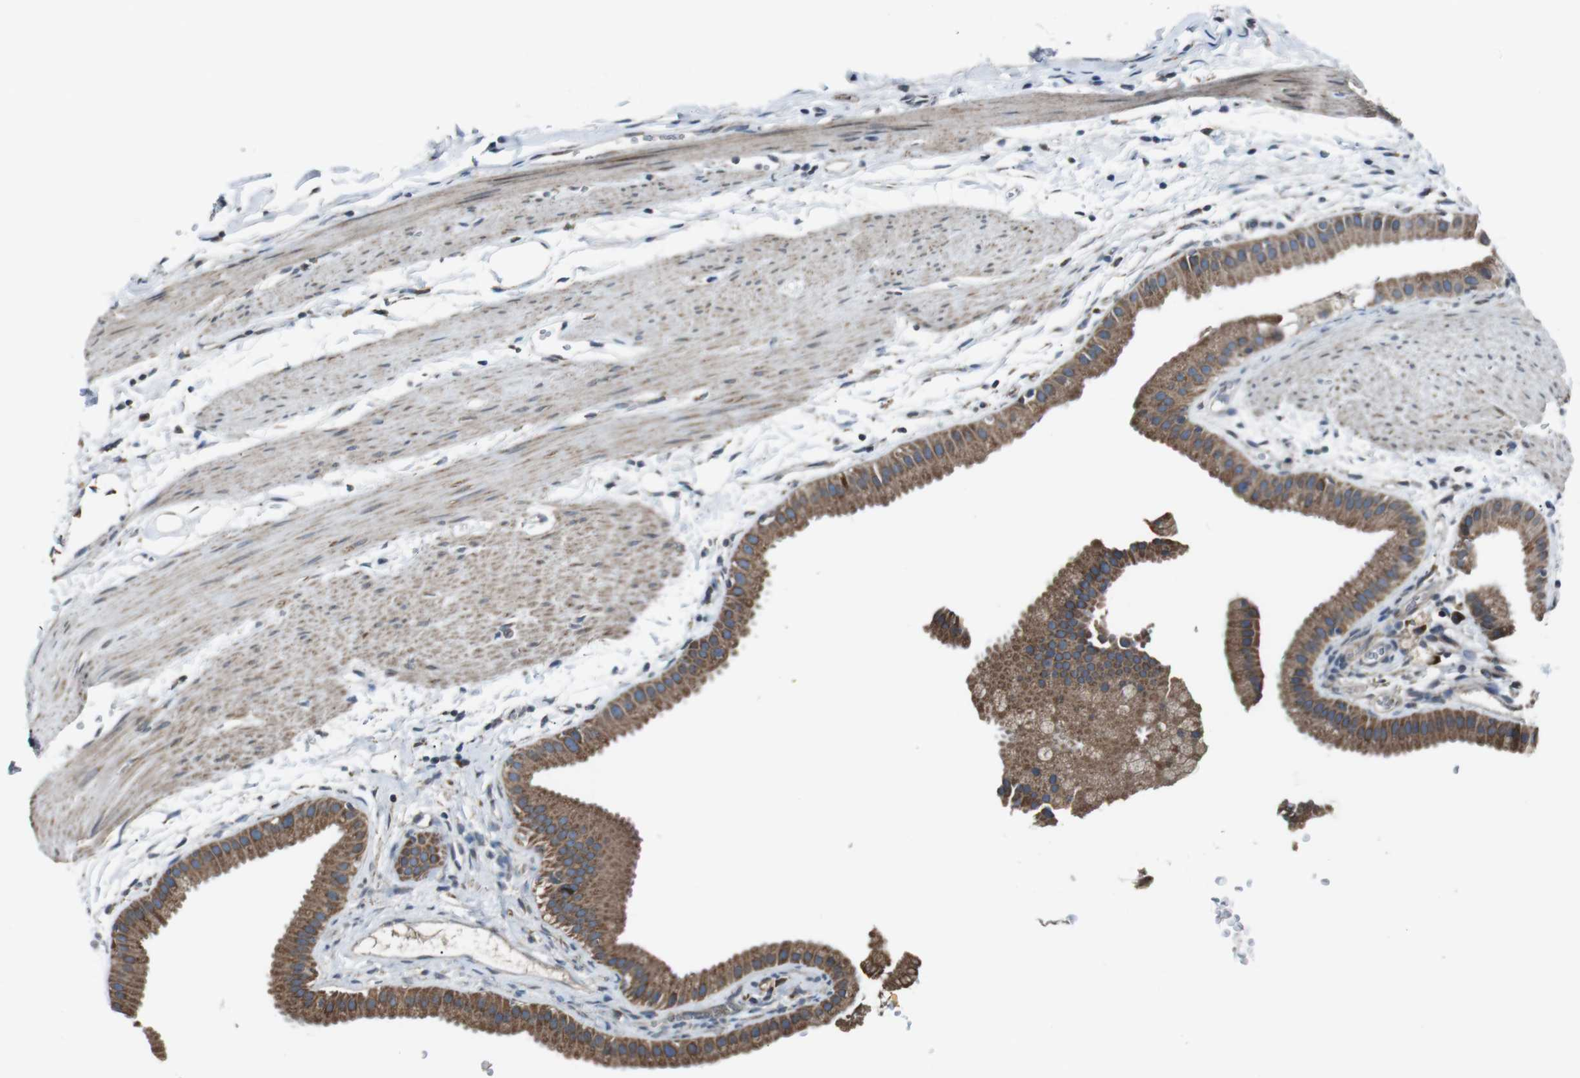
{"staining": {"intensity": "moderate", "quantity": ">75%", "location": "cytoplasmic/membranous"}, "tissue": "gallbladder", "cell_type": "Glandular cells", "image_type": "normal", "snomed": [{"axis": "morphology", "description": "Normal tissue, NOS"}, {"axis": "topography", "description": "Gallbladder"}], "caption": "Protein expression analysis of unremarkable gallbladder displays moderate cytoplasmic/membranous expression in approximately >75% of glandular cells.", "gene": "CISD2", "patient": {"sex": "female", "age": 64}}